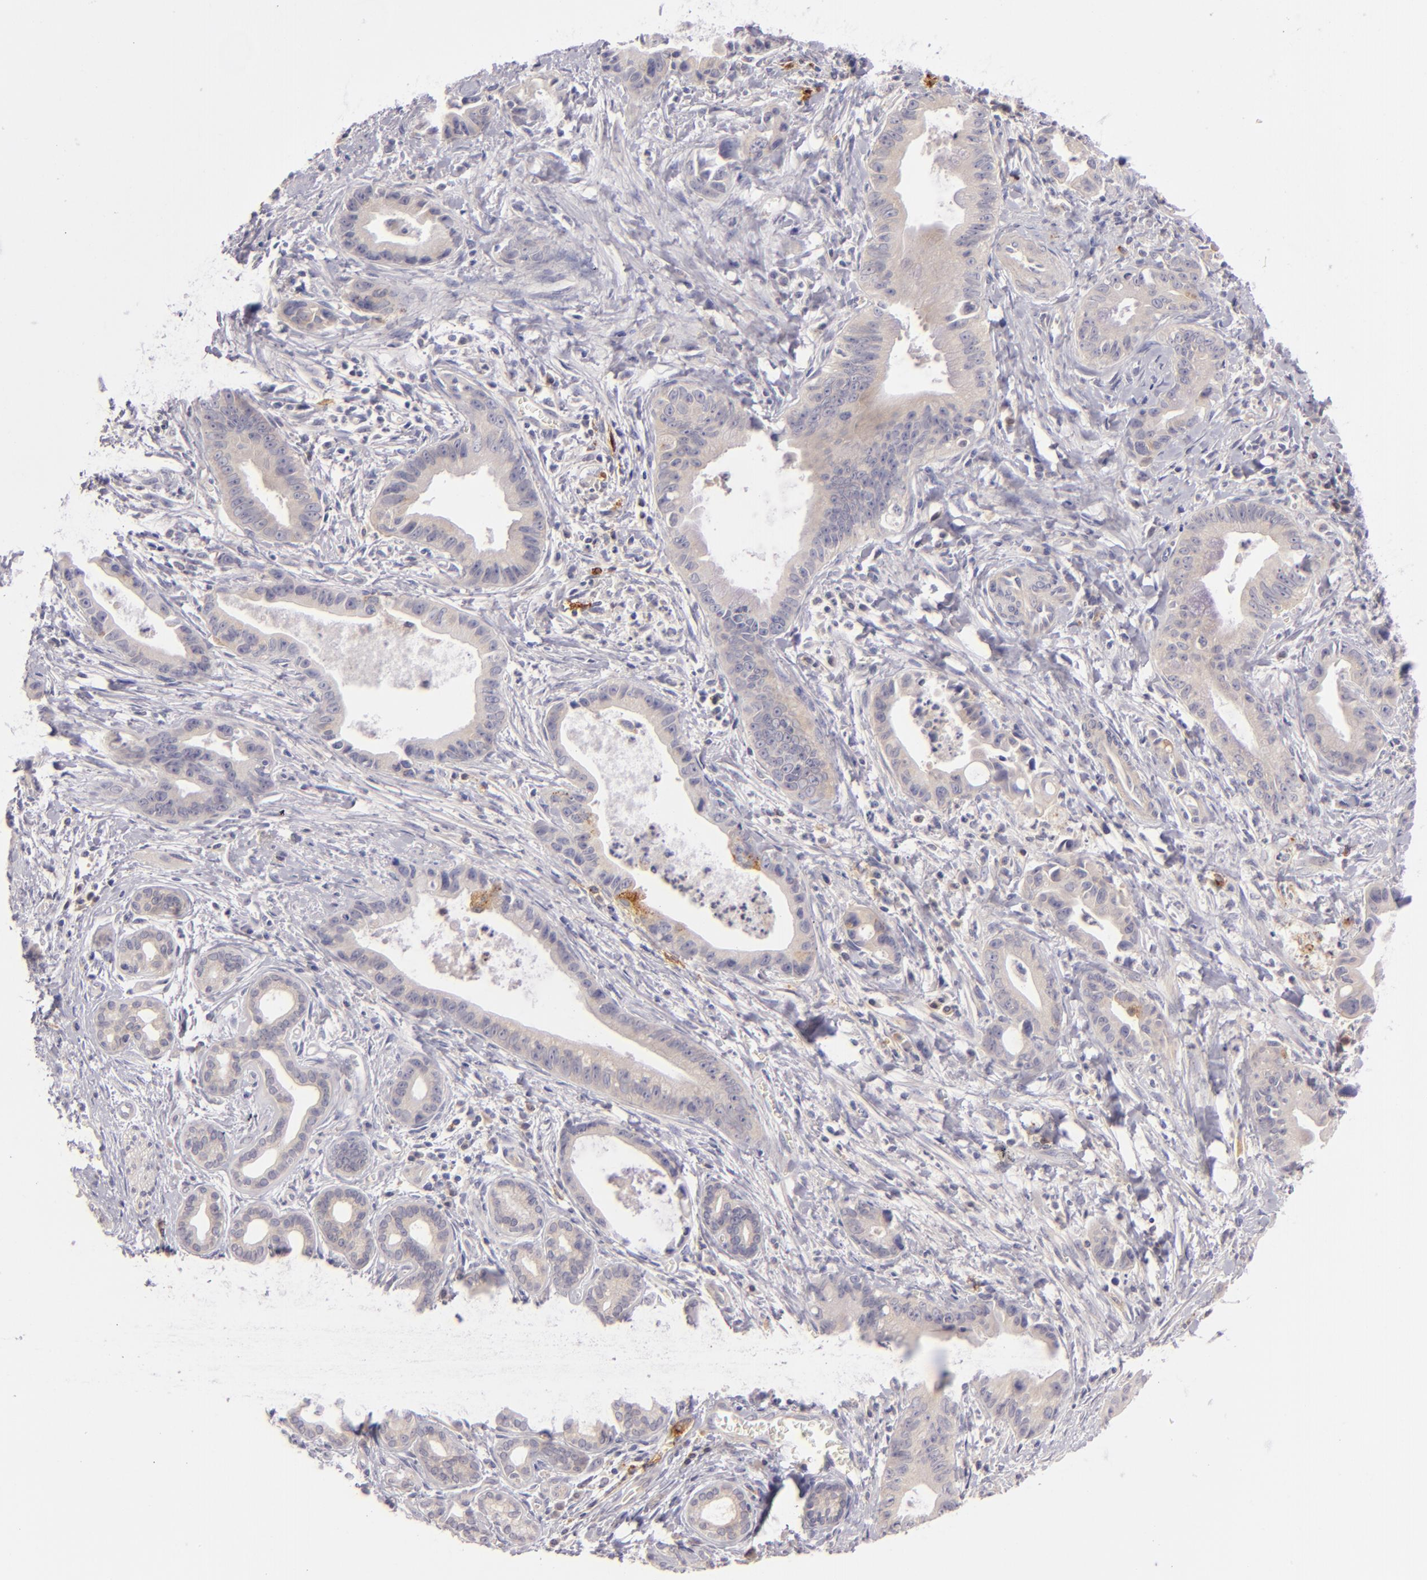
{"staining": {"intensity": "weak", "quantity": ">75%", "location": "cytoplasmic/membranous"}, "tissue": "liver cancer", "cell_type": "Tumor cells", "image_type": "cancer", "snomed": [{"axis": "morphology", "description": "Cholangiocarcinoma"}, {"axis": "topography", "description": "Liver"}], "caption": "This is an image of IHC staining of liver cholangiocarcinoma, which shows weak positivity in the cytoplasmic/membranous of tumor cells.", "gene": "CD83", "patient": {"sex": "female", "age": 55}}